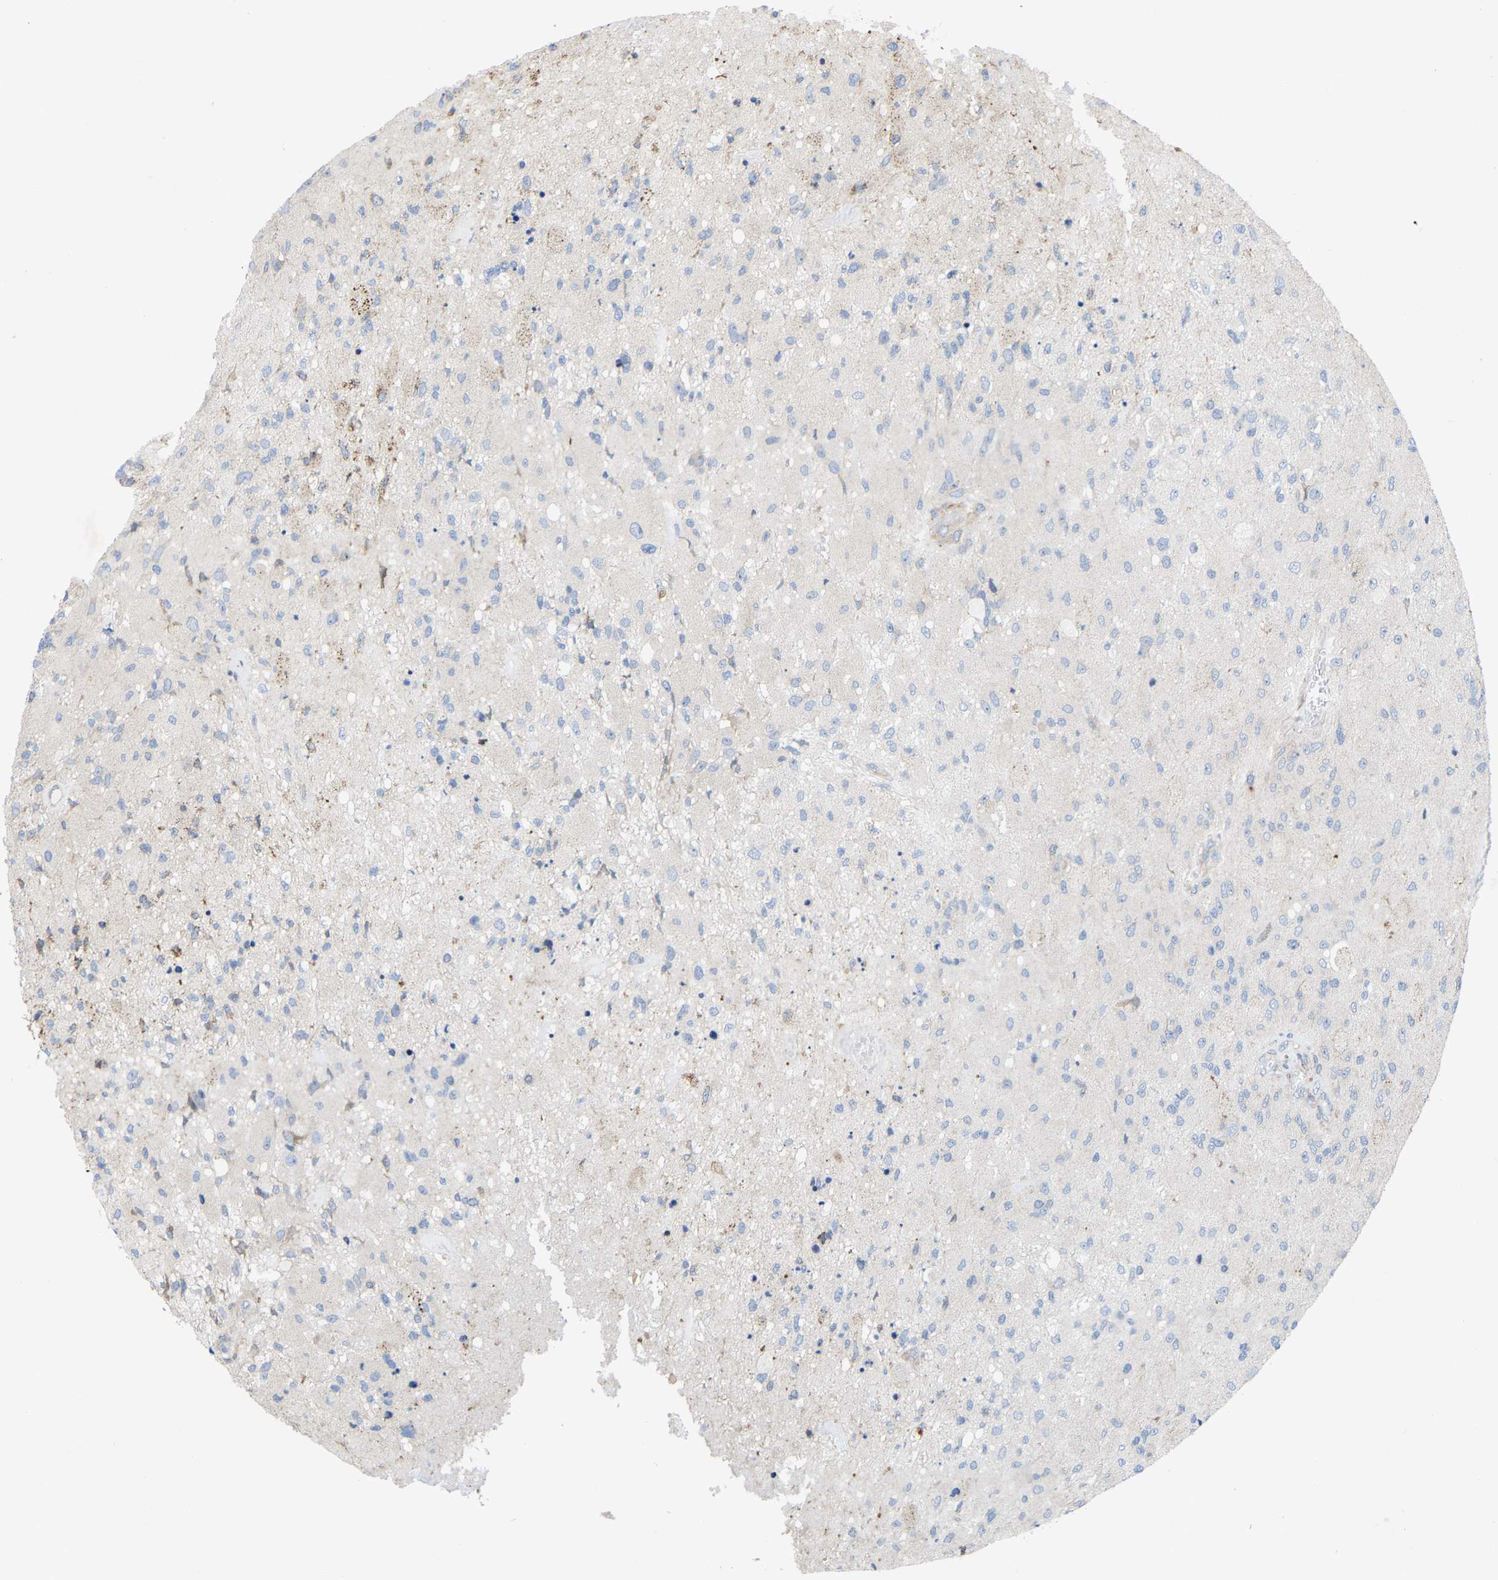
{"staining": {"intensity": "negative", "quantity": "none", "location": "none"}, "tissue": "glioma", "cell_type": "Tumor cells", "image_type": "cancer", "snomed": [{"axis": "morphology", "description": "Normal tissue, NOS"}, {"axis": "morphology", "description": "Glioma, malignant, High grade"}, {"axis": "topography", "description": "Cerebral cortex"}], "caption": "IHC histopathology image of malignant glioma (high-grade) stained for a protein (brown), which shows no positivity in tumor cells.", "gene": "TOR1B", "patient": {"sex": "male", "age": 77}}